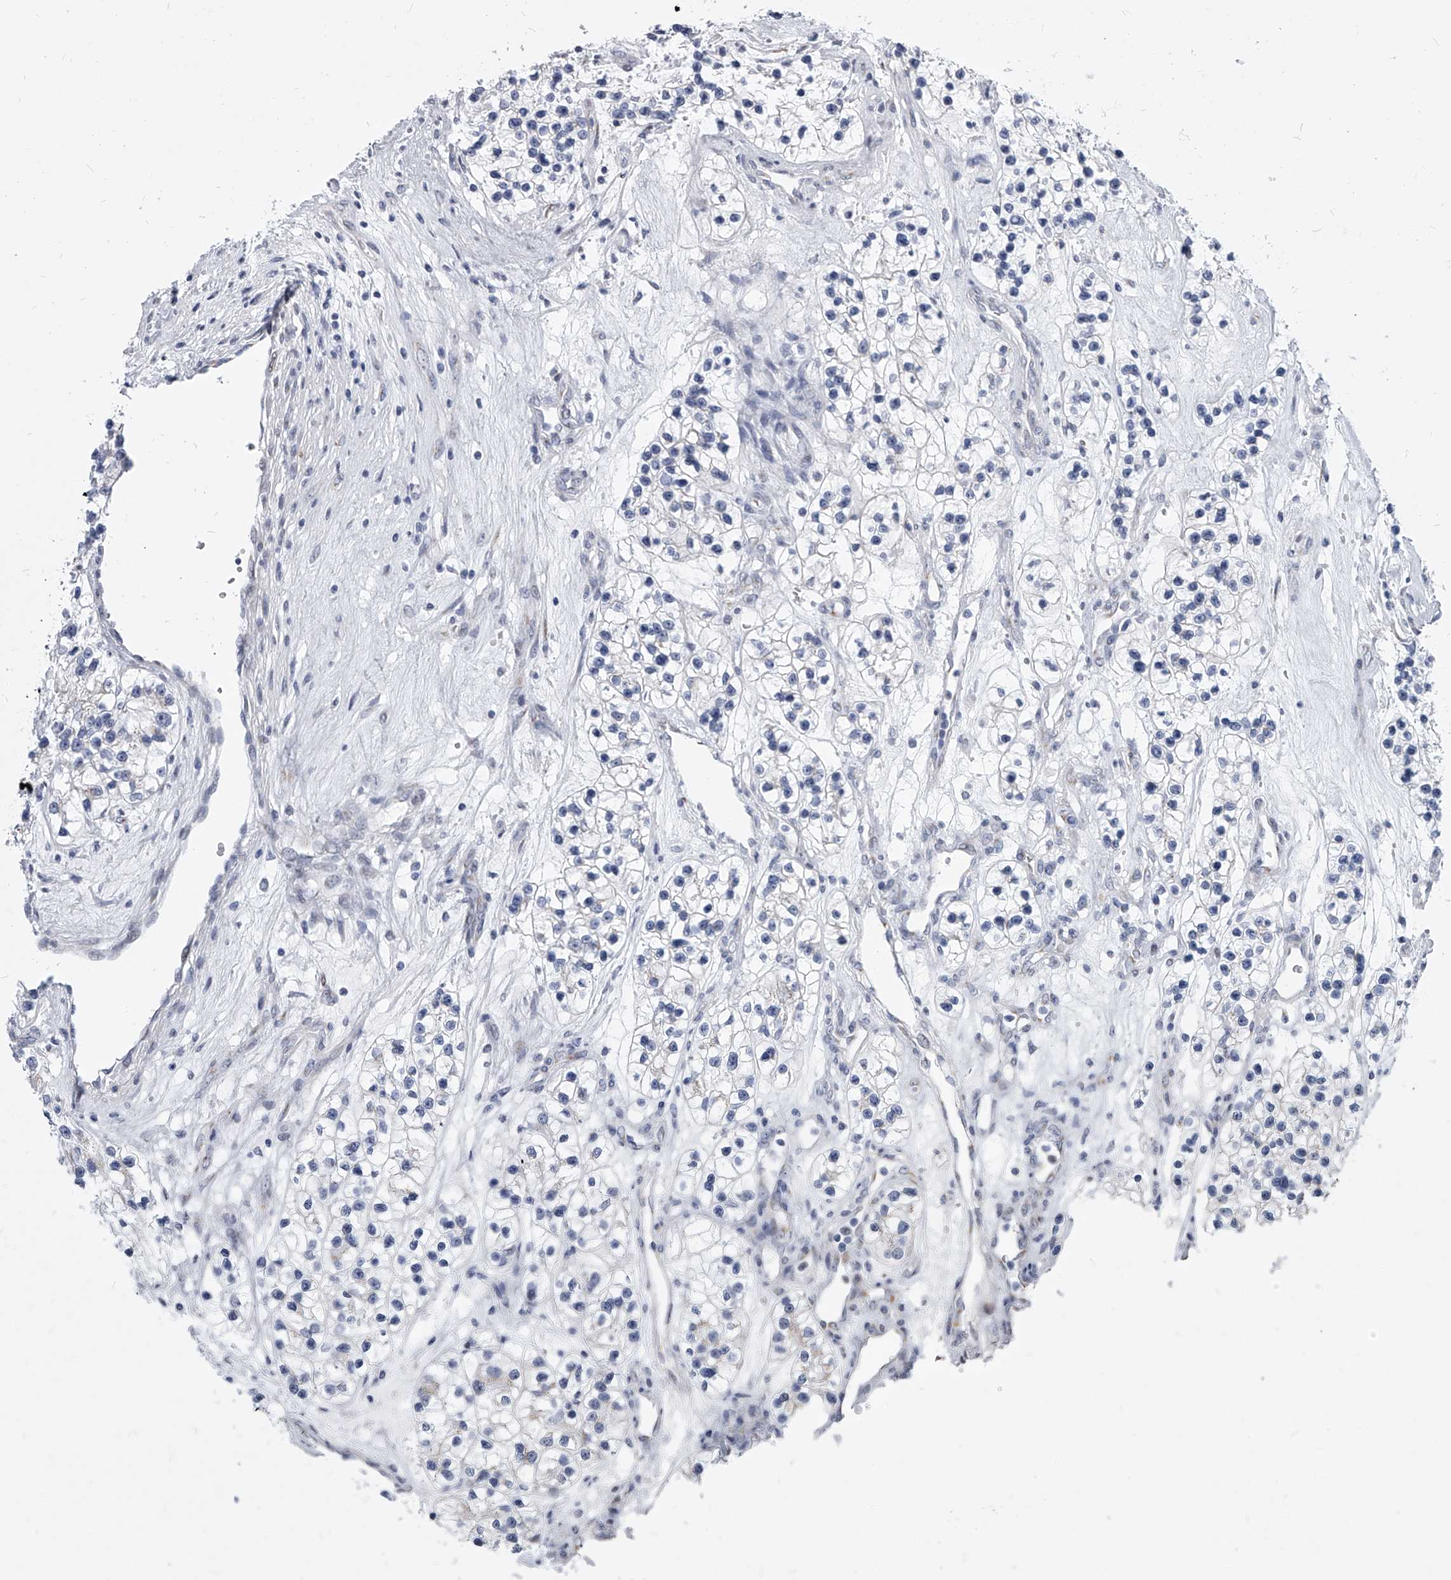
{"staining": {"intensity": "negative", "quantity": "none", "location": "none"}, "tissue": "renal cancer", "cell_type": "Tumor cells", "image_type": "cancer", "snomed": [{"axis": "morphology", "description": "Adenocarcinoma, NOS"}, {"axis": "topography", "description": "Kidney"}], "caption": "This photomicrograph is of renal cancer (adenocarcinoma) stained with immunohistochemistry (IHC) to label a protein in brown with the nuclei are counter-stained blue. There is no positivity in tumor cells. The staining was performed using DAB to visualize the protein expression in brown, while the nuclei were stained in blue with hematoxylin (Magnification: 20x).", "gene": "EVA1C", "patient": {"sex": "female", "age": 57}}